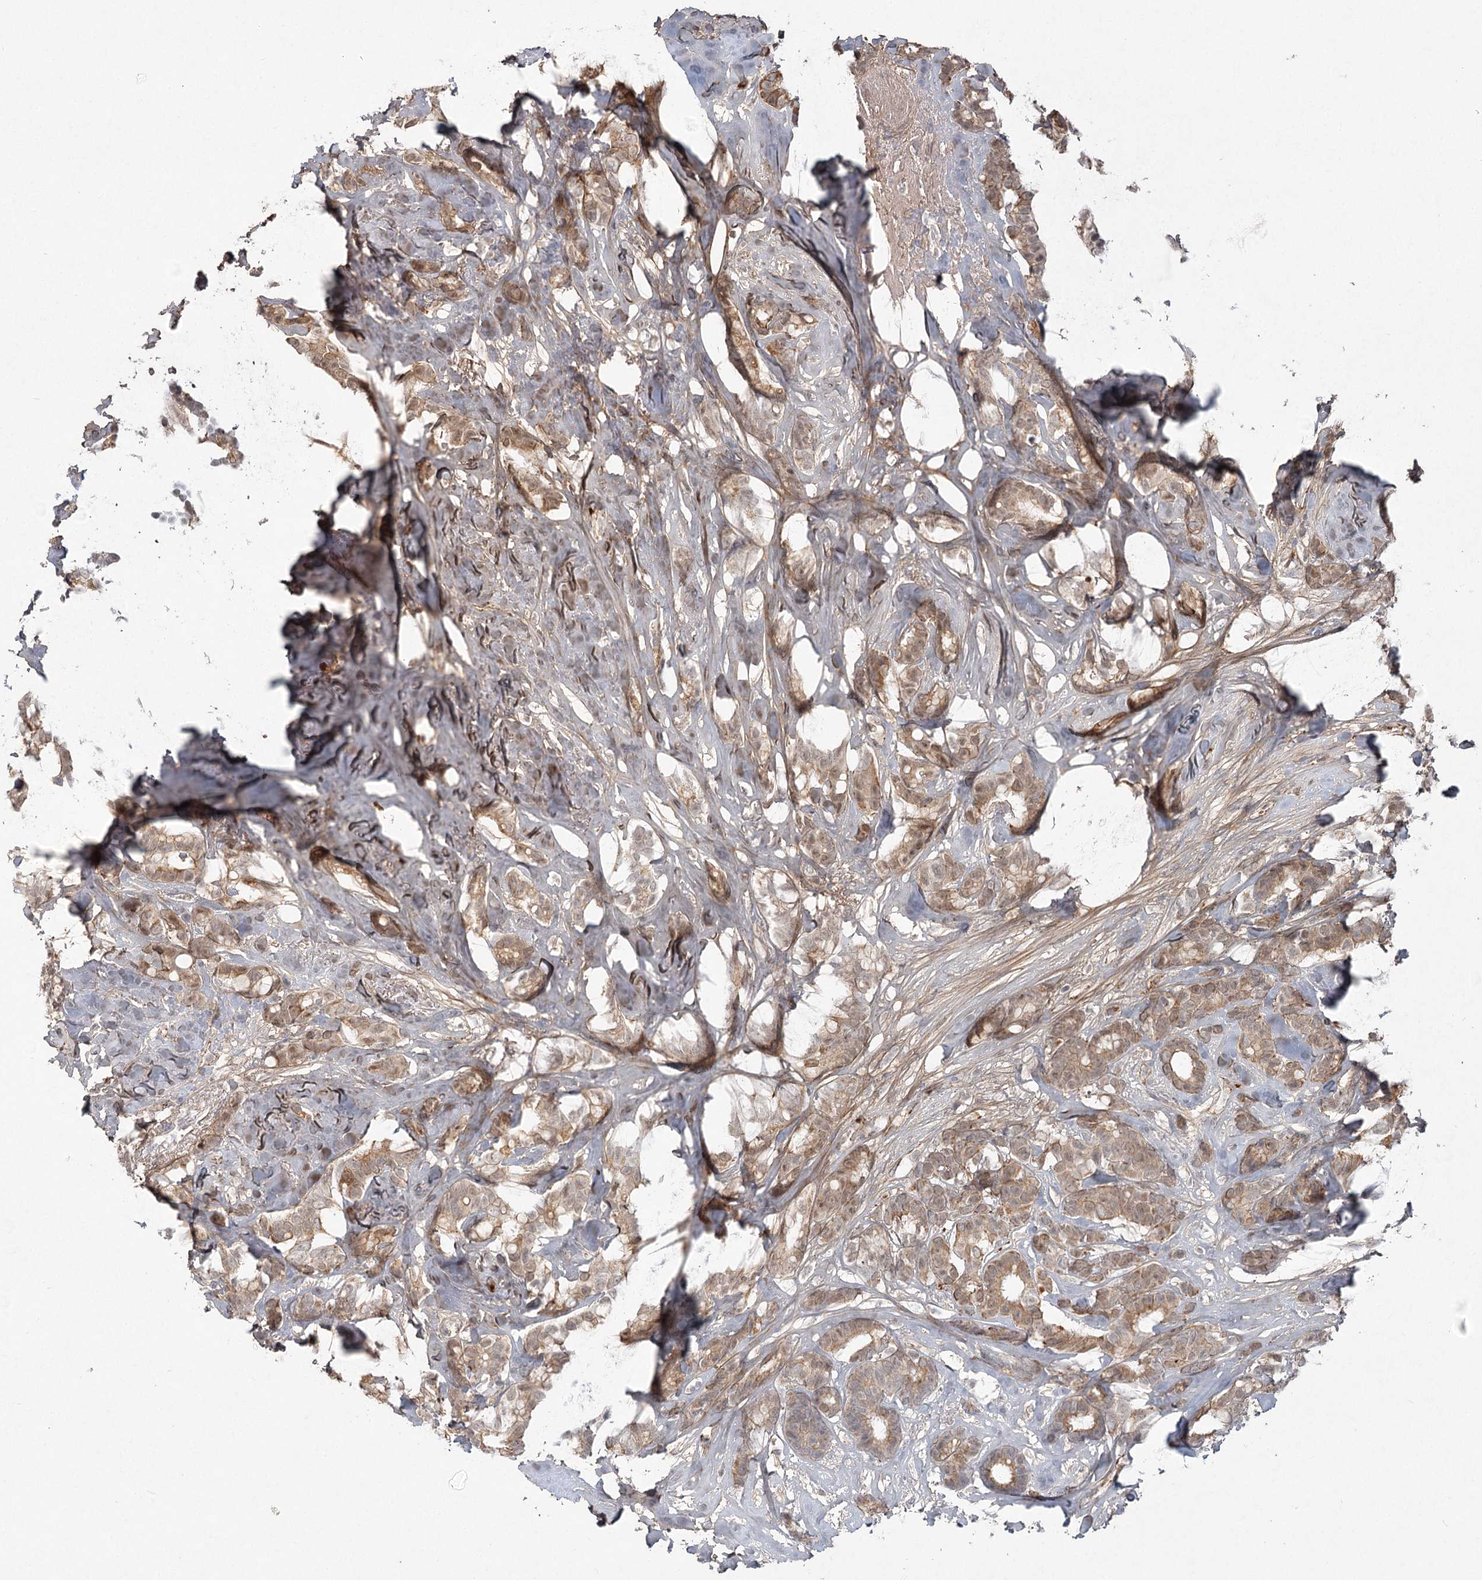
{"staining": {"intensity": "moderate", "quantity": ">75%", "location": "cytoplasmic/membranous,nuclear"}, "tissue": "breast cancer", "cell_type": "Tumor cells", "image_type": "cancer", "snomed": [{"axis": "morphology", "description": "Duct carcinoma"}, {"axis": "topography", "description": "Breast"}], "caption": "The micrograph shows immunohistochemical staining of infiltrating ductal carcinoma (breast). There is moderate cytoplasmic/membranous and nuclear staining is appreciated in about >75% of tumor cells.", "gene": "KBTBD4", "patient": {"sex": "female", "age": 87}}